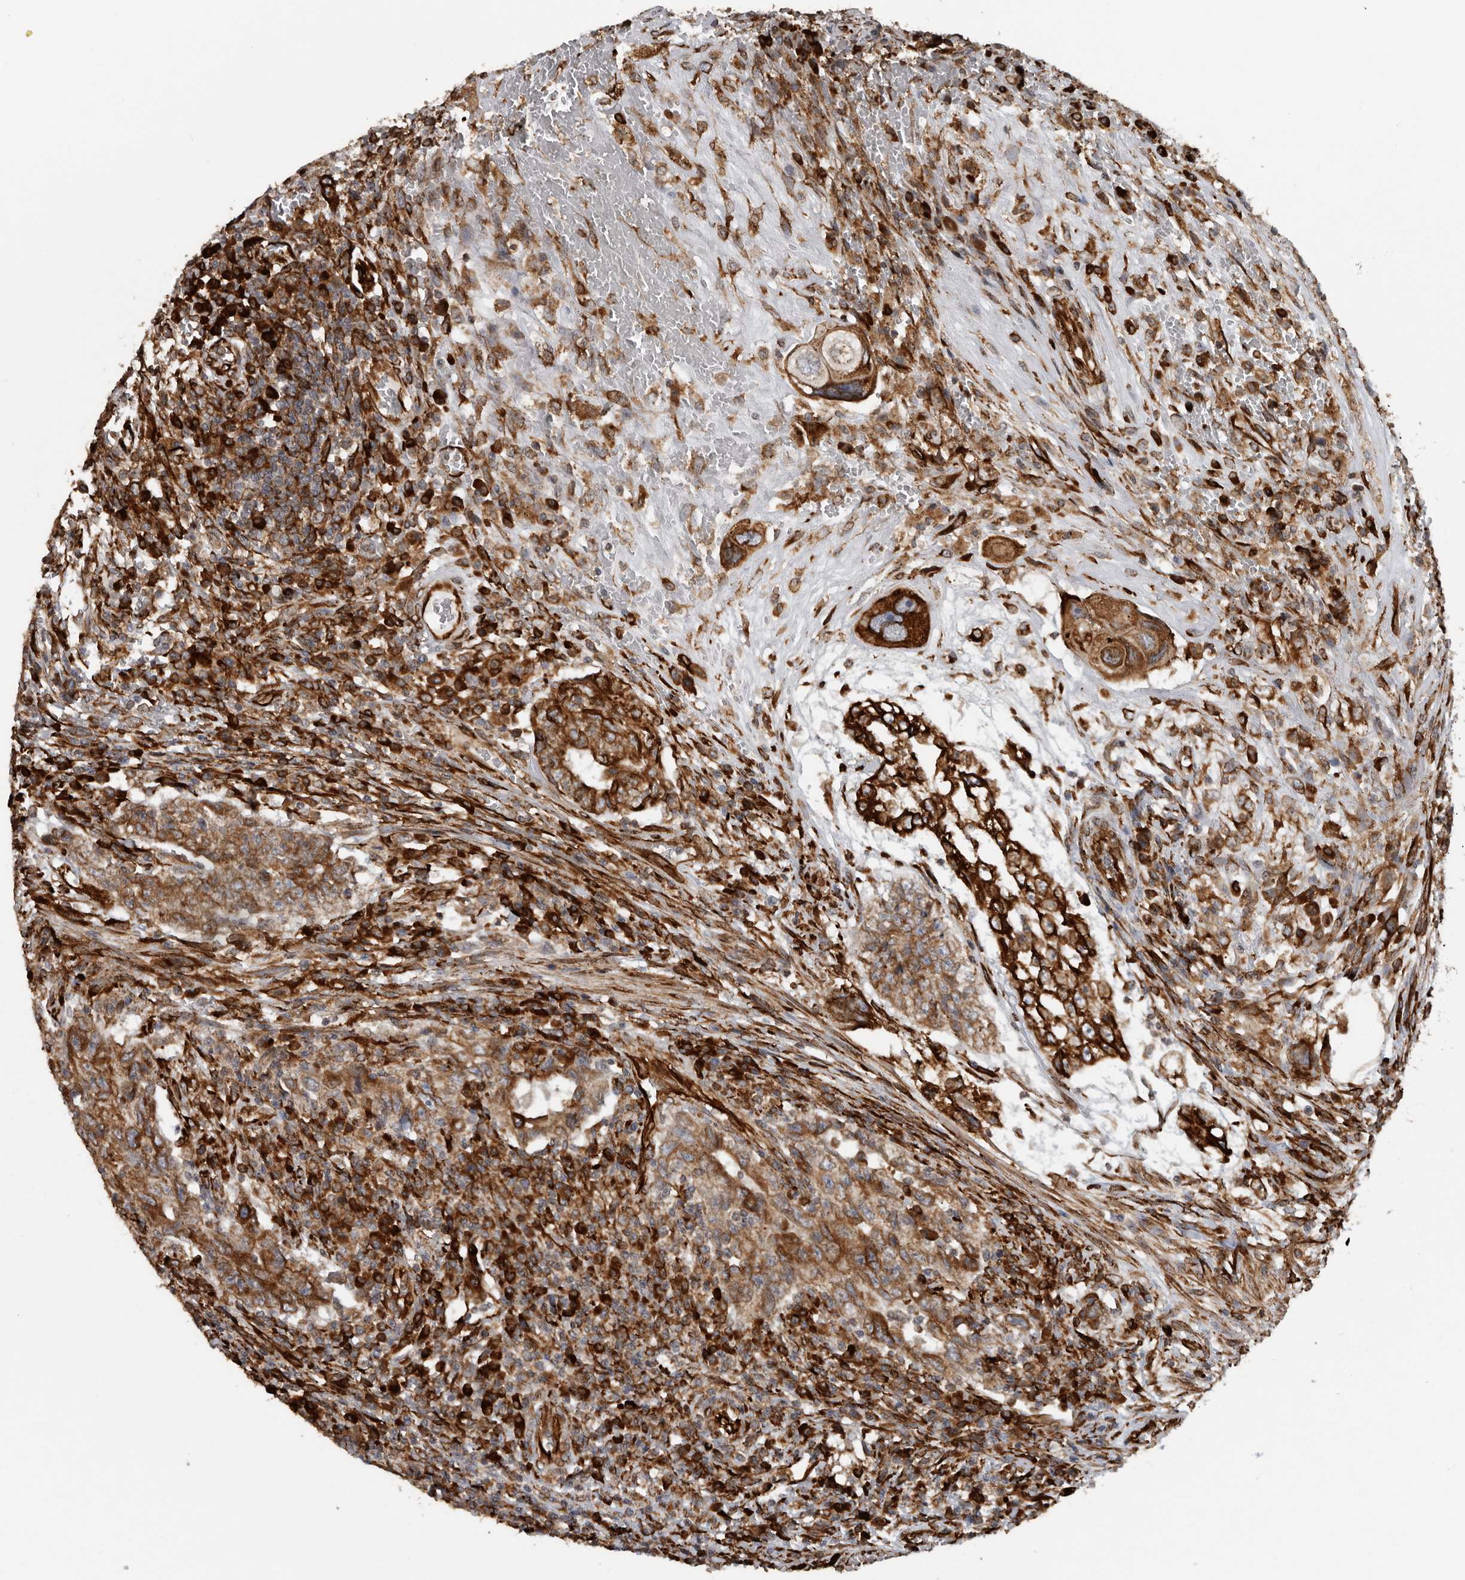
{"staining": {"intensity": "strong", "quantity": ">75%", "location": "cytoplasmic/membranous"}, "tissue": "testis cancer", "cell_type": "Tumor cells", "image_type": "cancer", "snomed": [{"axis": "morphology", "description": "Carcinoma, Embryonal, NOS"}, {"axis": "topography", "description": "Testis"}], "caption": "Brown immunohistochemical staining in human embryonal carcinoma (testis) displays strong cytoplasmic/membranous staining in about >75% of tumor cells. The staining was performed using DAB (3,3'-diaminobenzidine), with brown indicating positive protein expression. Nuclei are stained blue with hematoxylin.", "gene": "CEP350", "patient": {"sex": "male", "age": 26}}